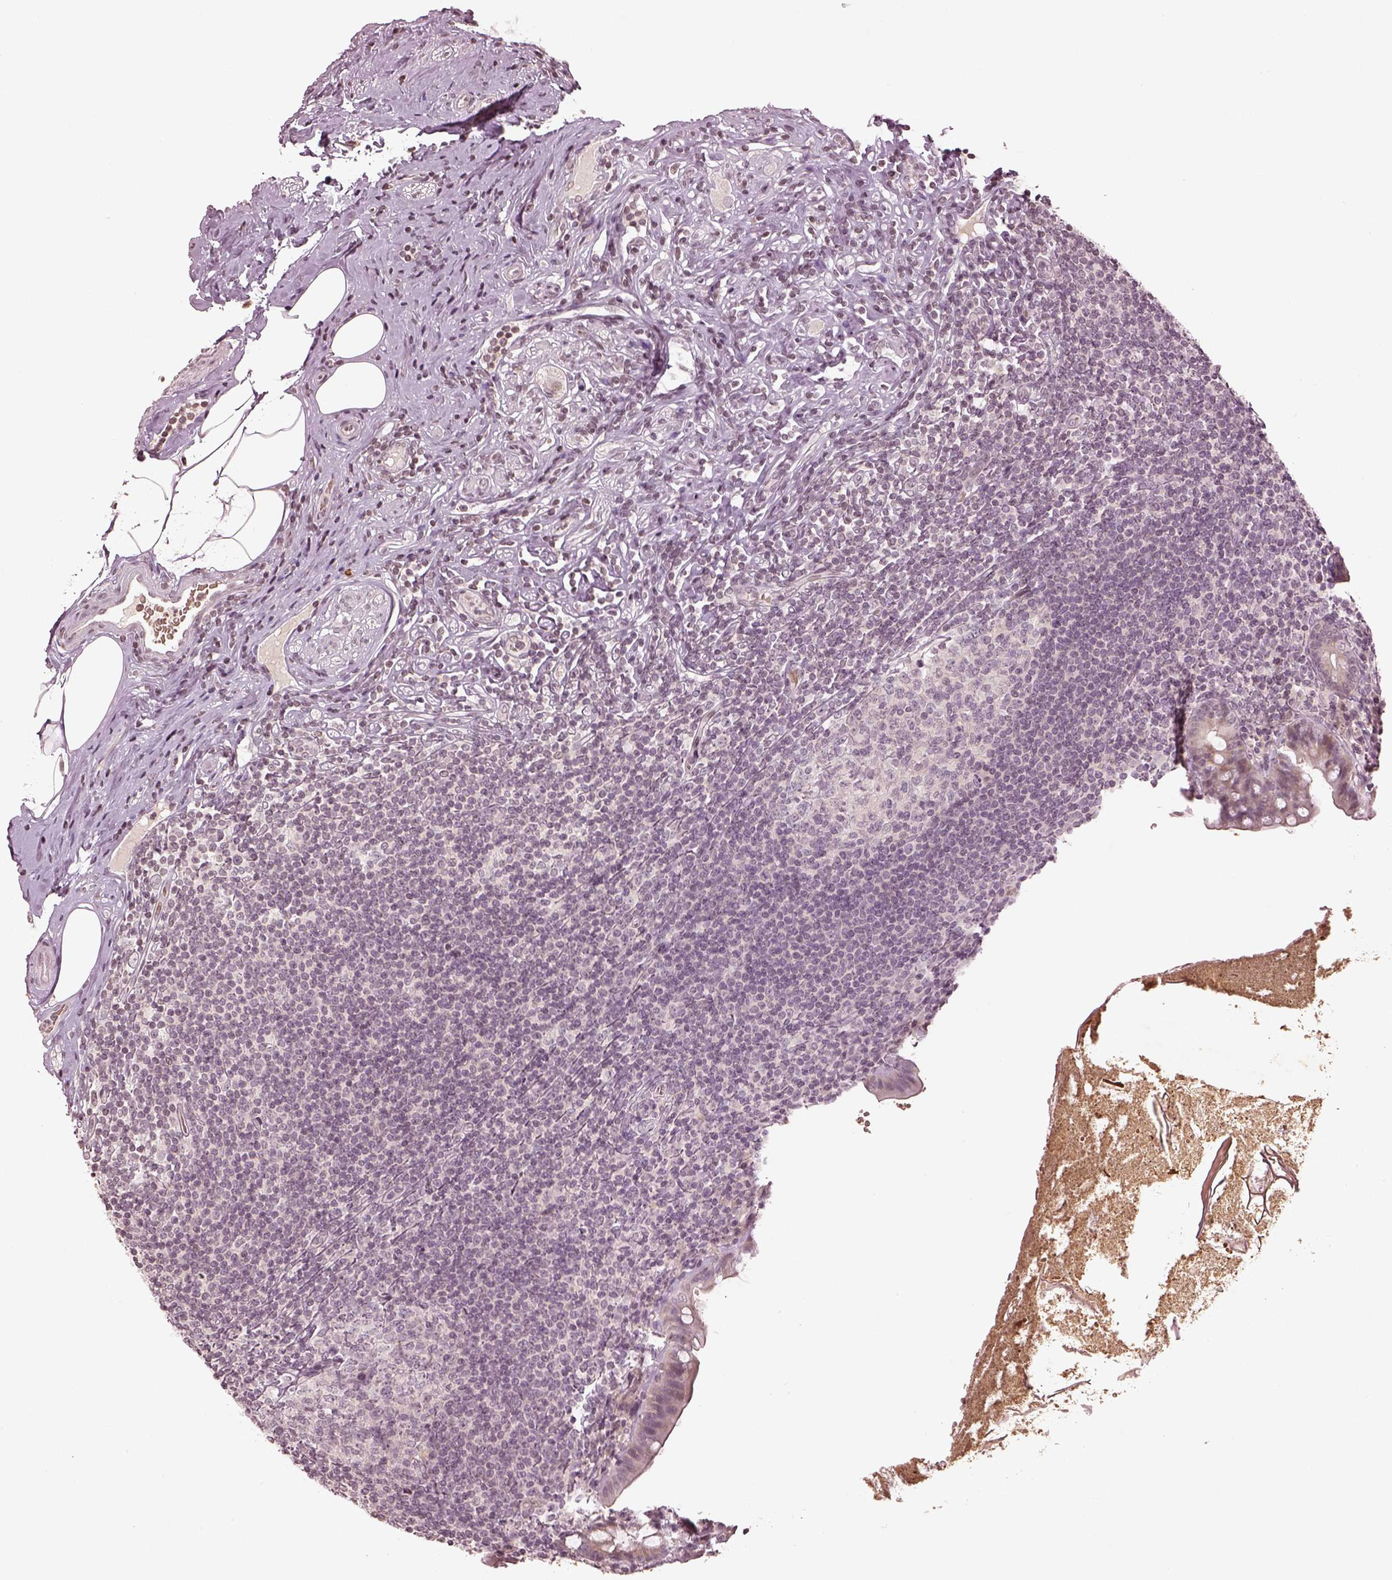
{"staining": {"intensity": "weak", "quantity": "25%-75%", "location": "cytoplasmic/membranous"}, "tissue": "appendix", "cell_type": "Glandular cells", "image_type": "normal", "snomed": [{"axis": "morphology", "description": "Normal tissue, NOS"}, {"axis": "topography", "description": "Appendix"}], "caption": "The histopathology image reveals staining of unremarkable appendix, revealing weak cytoplasmic/membranous protein positivity (brown color) within glandular cells. (DAB (3,3'-diaminobenzidine) IHC, brown staining for protein, blue staining for nuclei).", "gene": "GRM4", "patient": {"sex": "male", "age": 47}}